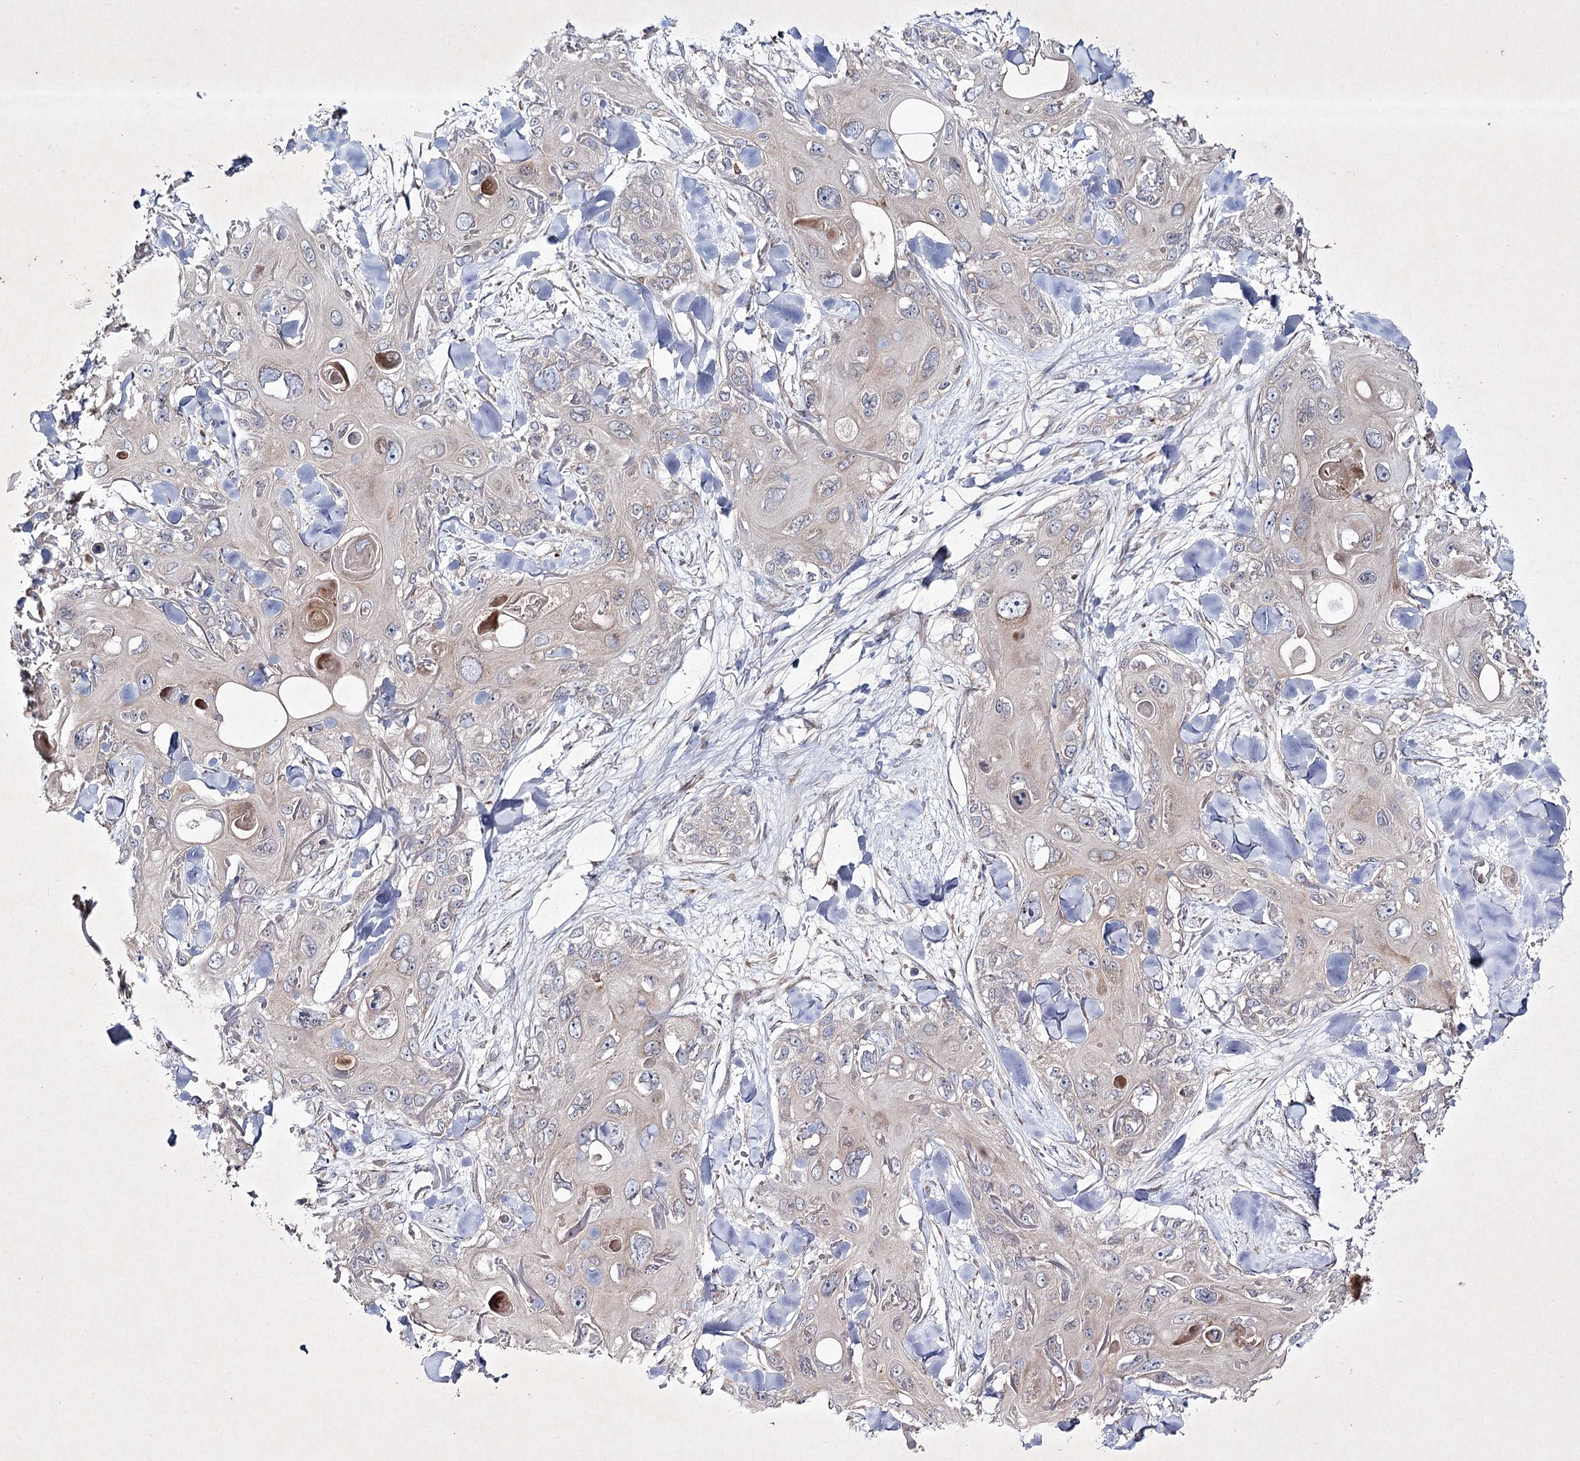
{"staining": {"intensity": "negative", "quantity": "none", "location": "none"}, "tissue": "skin cancer", "cell_type": "Tumor cells", "image_type": "cancer", "snomed": [{"axis": "morphology", "description": "Normal tissue, NOS"}, {"axis": "morphology", "description": "Squamous cell carcinoma, NOS"}, {"axis": "topography", "description": "Skin"}], "caption": "An immunohistochemistry micrograph of skin squamous cell carcinoma is shown. There is no staining in tumor cells of skin squamous cell carcinoma. (DAB (3,3'-diaminobenzidine) immunohistochemistry (IHC) with hematoxylin counter stain).", "gene": "ALG9", "patient": {"sex": "male", "age": 72}}